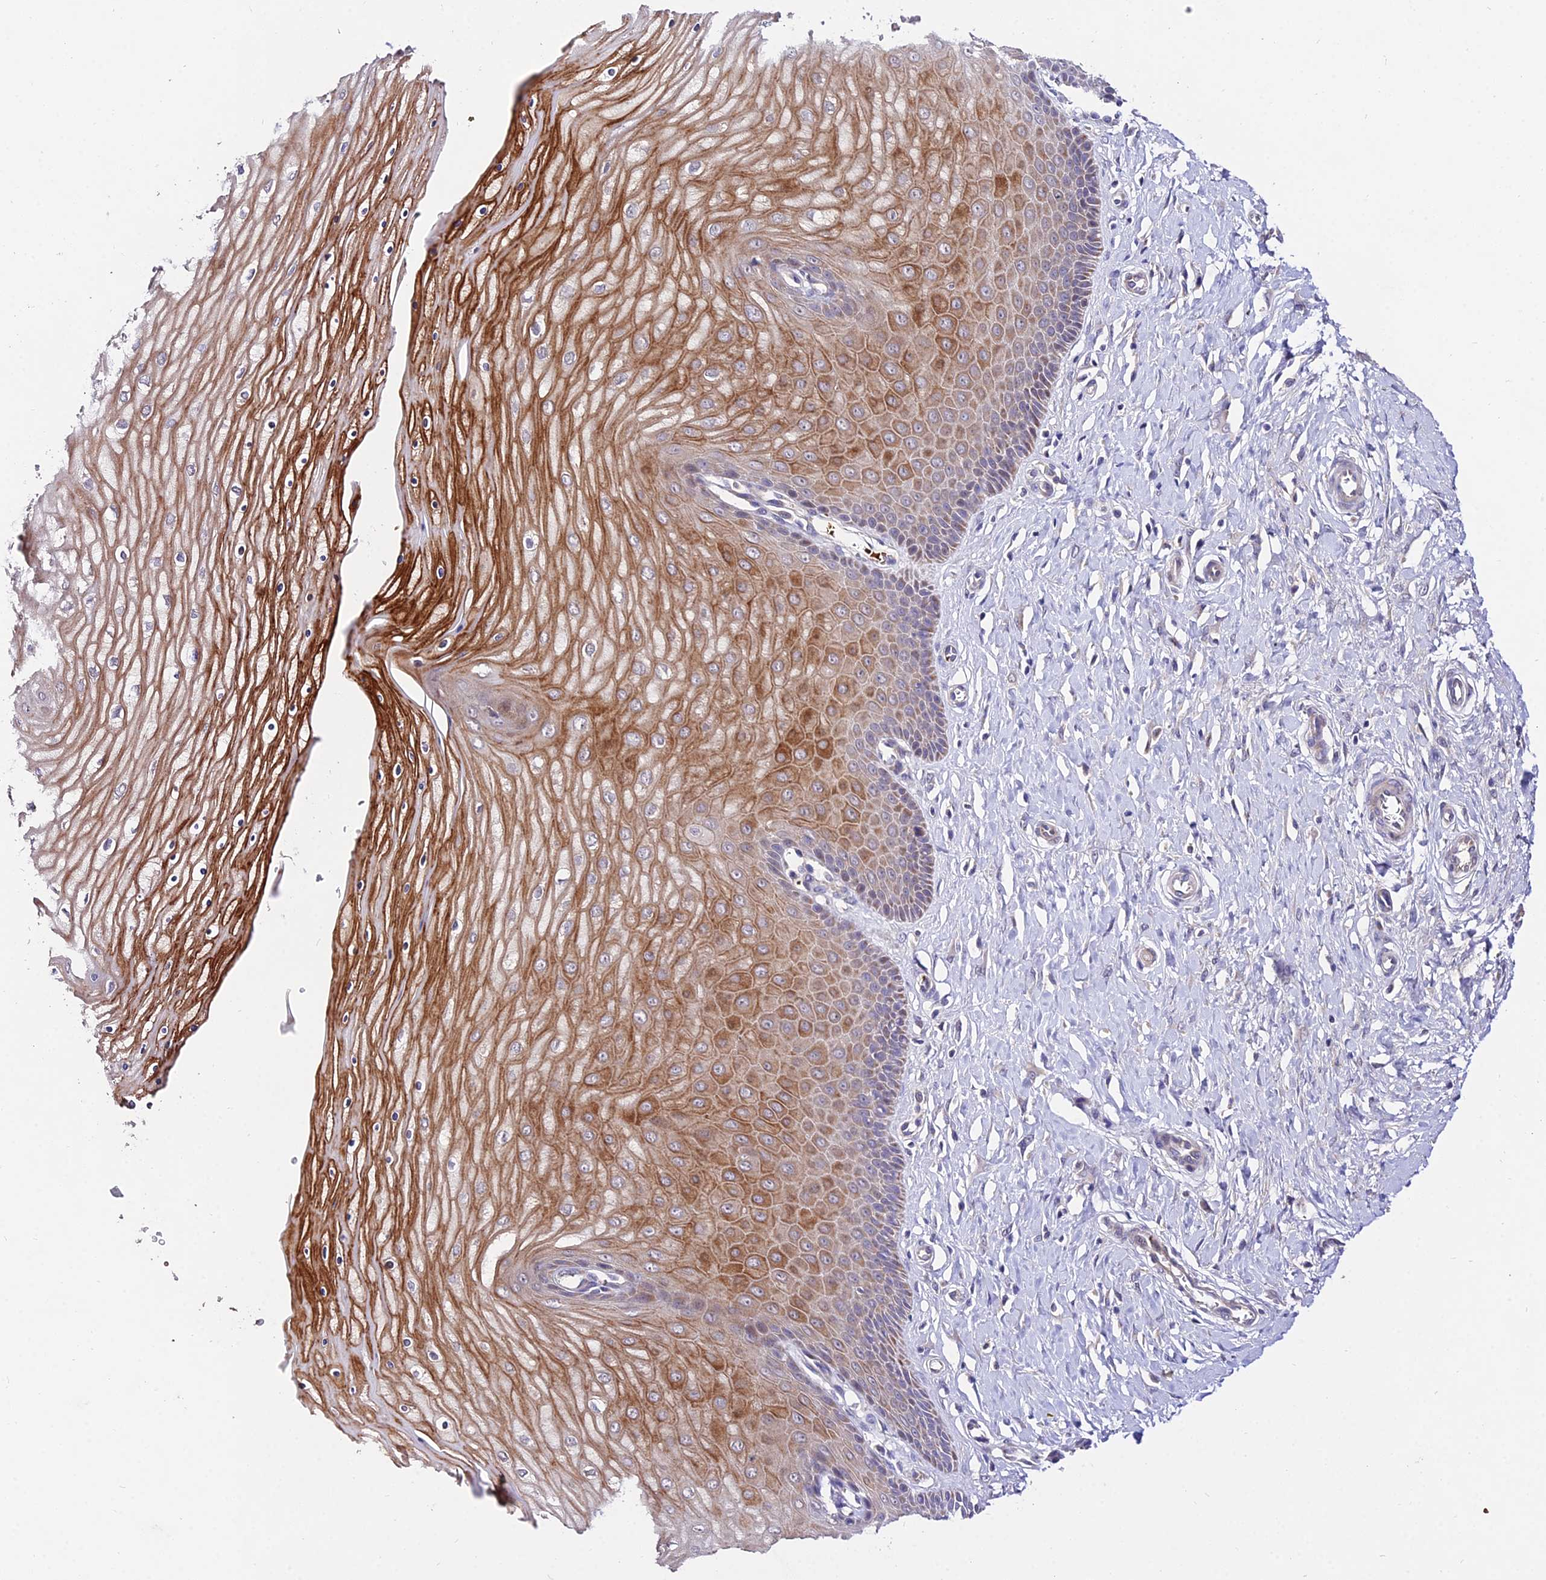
{"staining": {"intensity": "moderate", "quantity": ">75%", "location": "cytoplasmic/membranous"}, "tissue": "cervix", "cell_type": "Squamous epithelial cells", "image_type": "normal", "snomed": [{"axis": "morphology", "description": "Normal tissue, NOS"}, {"axis": "topography", "description": "Cervix"}], "caption": "Protein staining by IHC demonstrates moderate cytoplasmic/membranous staining in about >75% of squamous epithelial cells in benign cervix.", "gene": "WDR5B", "patient": {"sex": "female", "age": 55}}